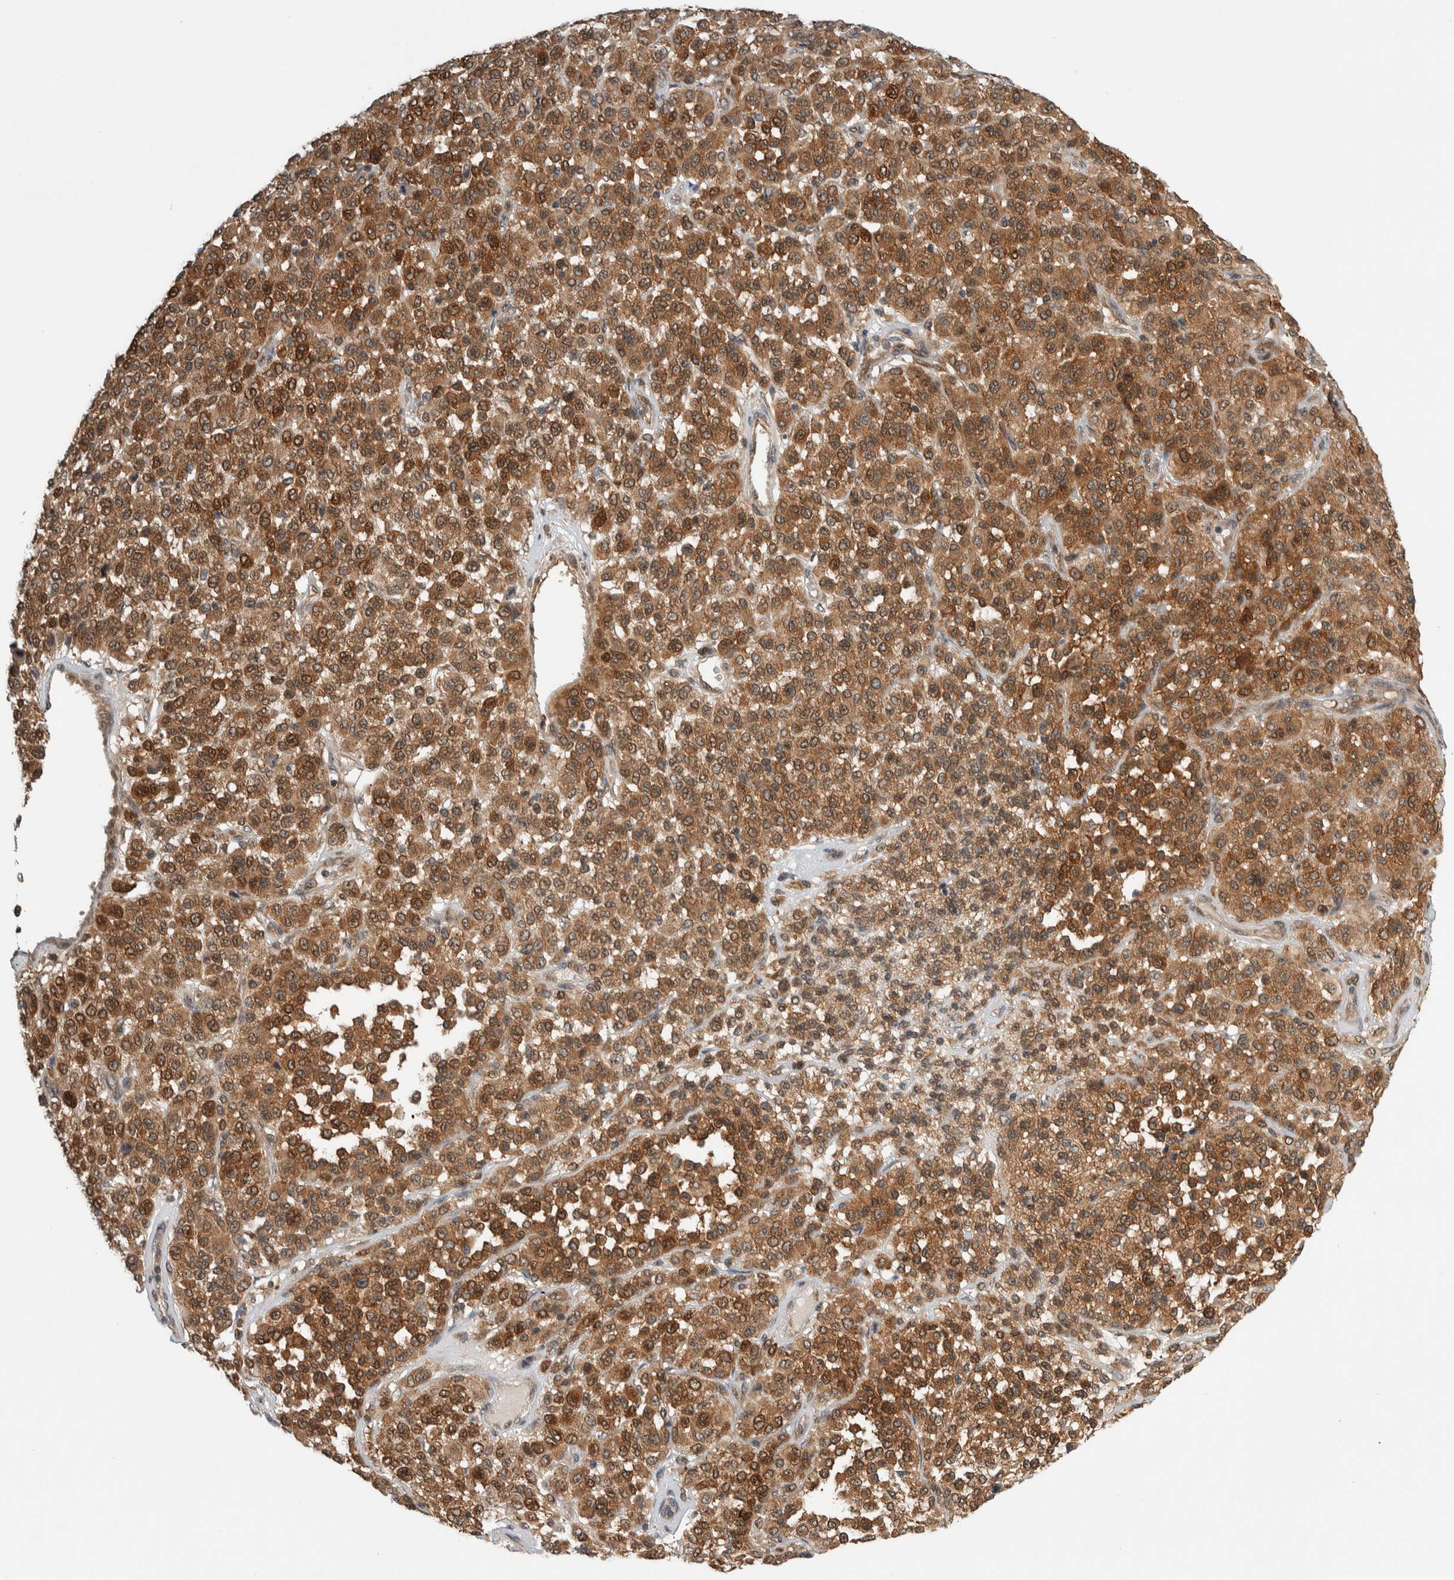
{"staining": {"intensity": "strong", "quantity": ">75%", "location": "cytoplasmic/membranous"}, "tissue": "melanoma", "cell_type": "Tumor cells", "image_type": "cancer", "snomed": [{"axis": "morphology", "description": "Malignant melanoma, Metastatic site"}, {"axis": "topography", "description": "Pancreas"}], "caption": "Melanoma stained for a protein (brown) reveals strong cytoplasmic/membranous positive staining in about >75% of tumor cells.", "gene": "CCDC43", "patient": {"sex": "female", "age": 30}}